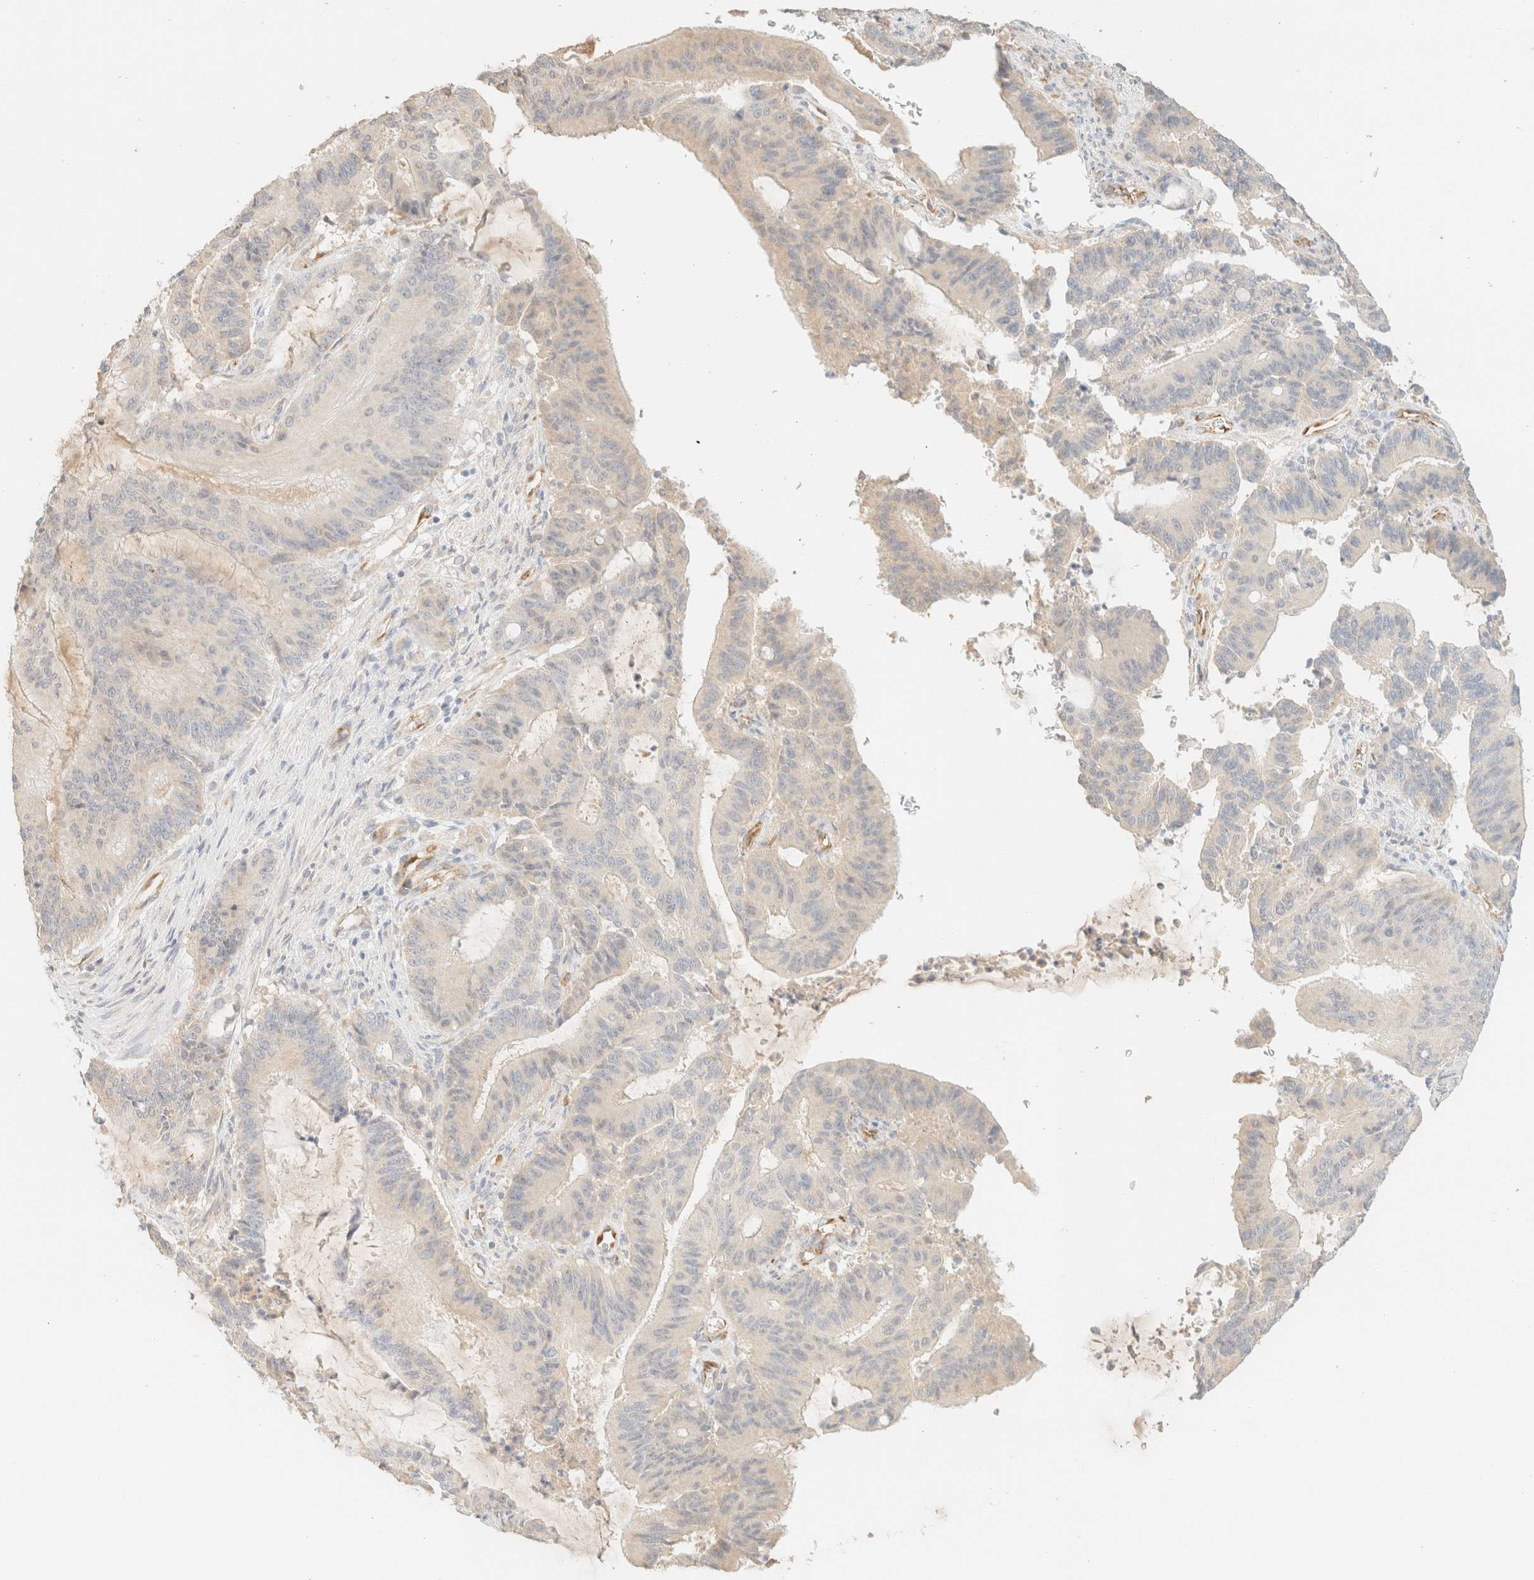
{"staining": {"intensity": "negative", "quantity": "none", "location": "none"}, "tissue": "liver cancer", "cell_type": "Tumor cells", "image_type": "cancer", "snomed": [{"axis": "morphology", "description": "Cholangiocarcinoma"}, {"axis": "topography", "description": "Liver"}], "caption": "A micrograph of human liver cancer is negative for staining in tumor cells. Brightfield microscopy of immunohistochemistry (IHC) stained with DAB (3,3'-diaminobenzidine) (brown) and hematoxylin (blue), captured at high magnification.", "gene": "SPARCL1", "patient": {"sex": "female", "age": 73}}